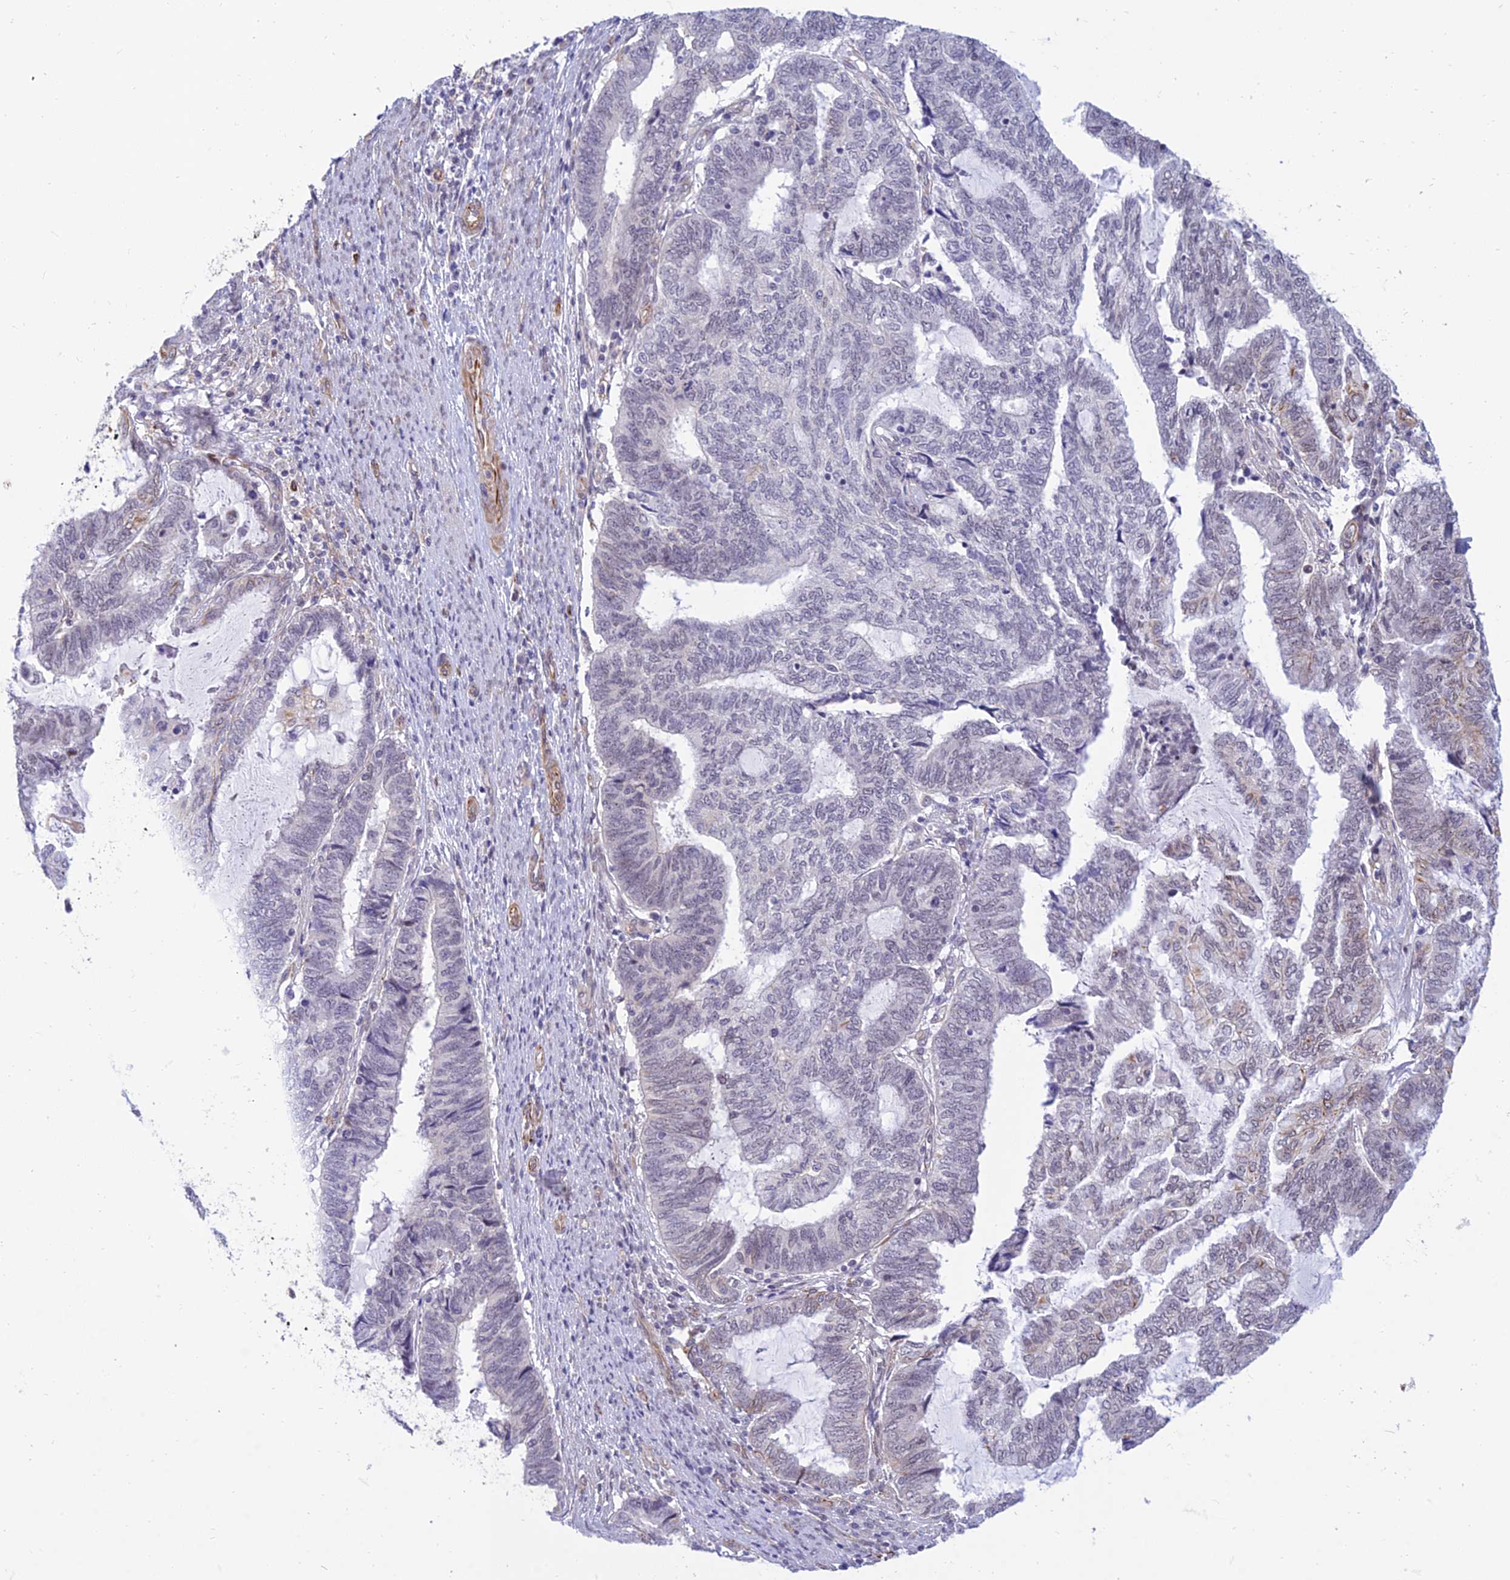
{"staining": {"intensity": "weak", "quantity": "<25%", "location": "cytoplasmic/membranous"}, "tissue": "endometrial cancer", "cell_type": "Tumor cells", "image_type": "cancer", "snomed": [{"axis": "morphology", "description": "Adenocarcinoma, NOS"}, {"axis": "topography", "description": "Uterus"}, {"axis": "topography", "description": "Endometrium"}], "caption": "Immunohistochemistry micrograph of adenocarcinoma (endometrial) stained for a protein (brown), which demonstrates no expression in tumor cells.", "gene": "SAPCD2", "patient": {"sex": "female", "age": 70}}